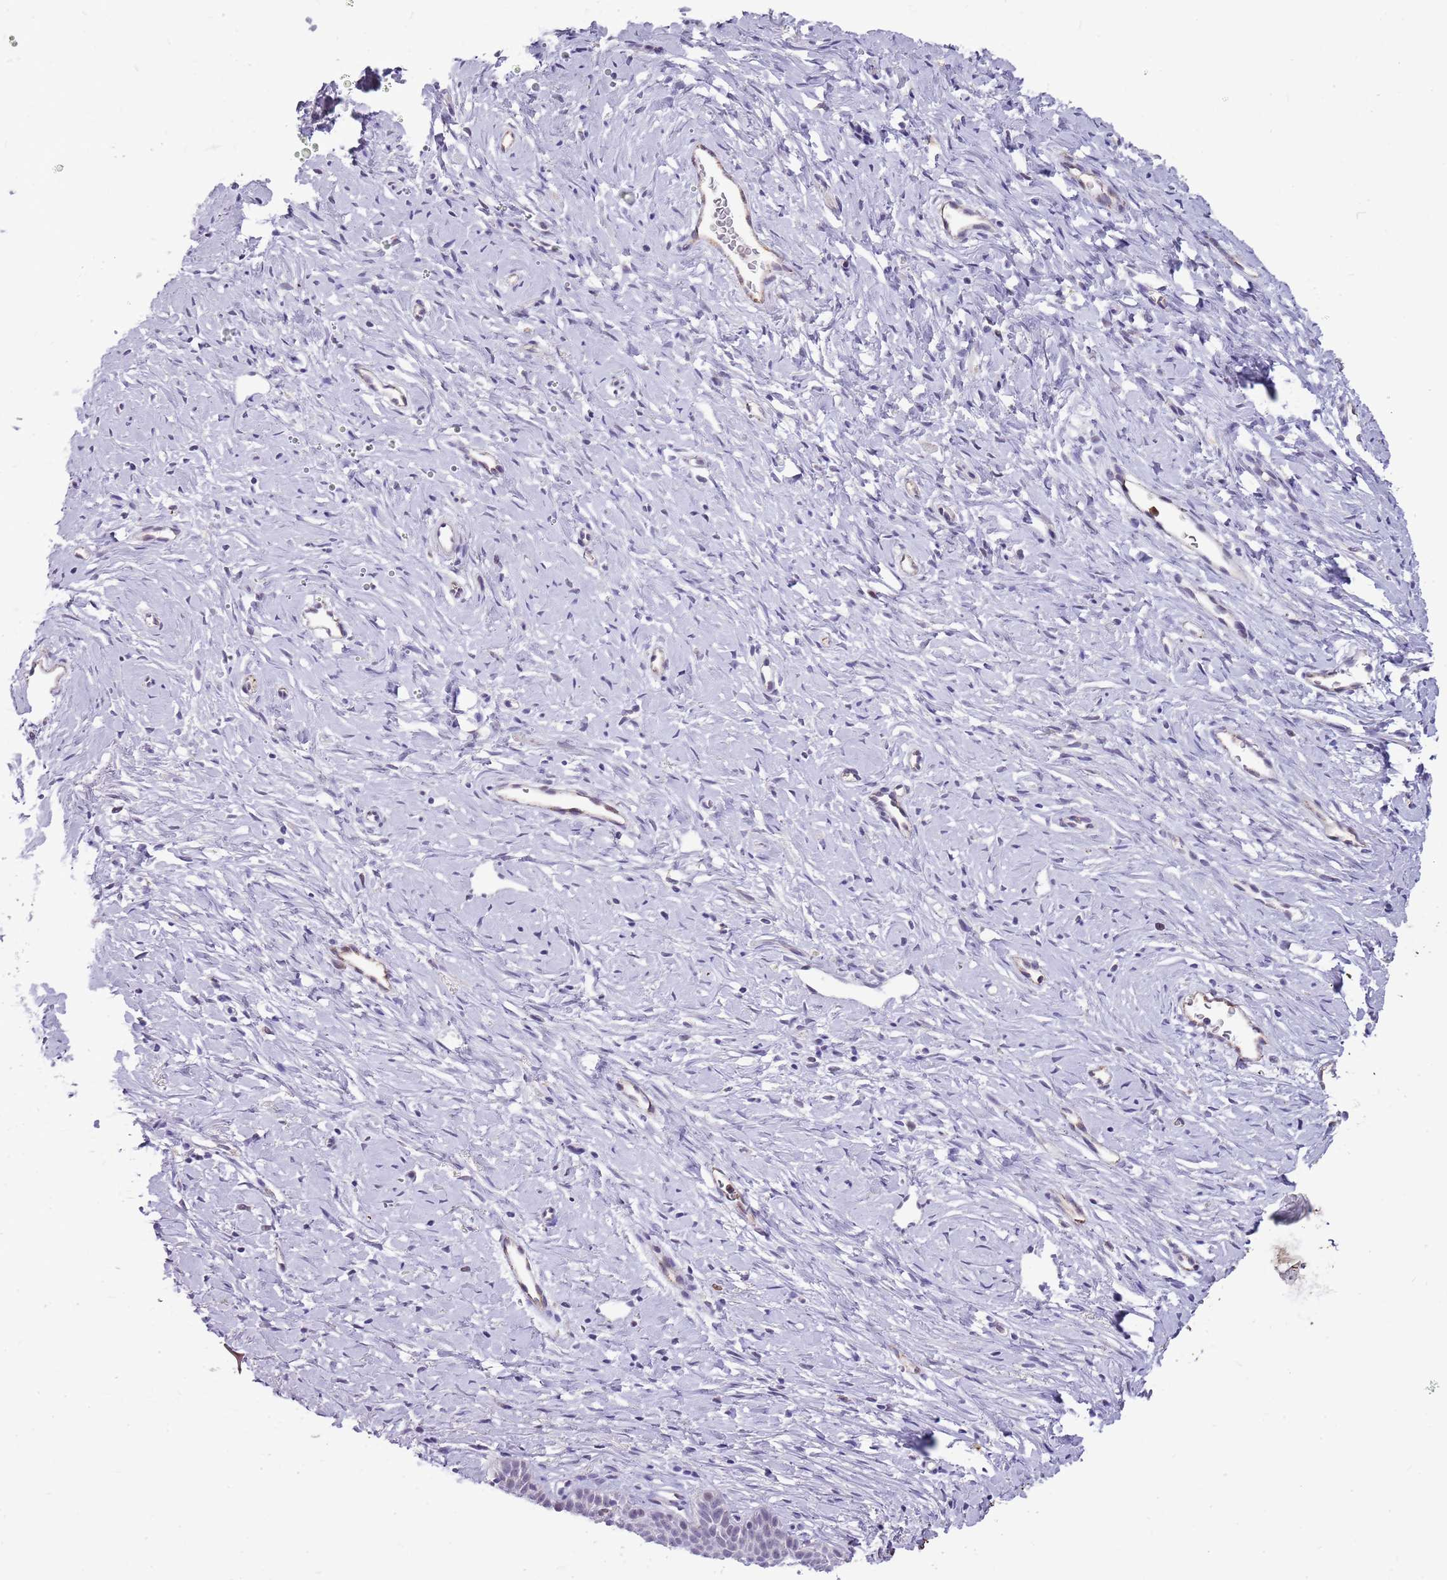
{"staining": {"intensity": "negative", "quantity": "none", "location": "none"}, "tissue": "cervix", "cell_type": "Glandular cells", "image_type": "normal", "snomed": [{"axis": "morphology", "description": "Normal tissue, NOS"}, {"axis": "topography", "description": "Cervix"}], "caption": "This histopathology image is of unremarkable cervix stained with immunohistochemistry (IHC) to label a protein in brown with the nuclei are counter-stained blue. There is no positivity in glandular cells.", "gene": "PCNX1", "patient": {"sex": "female", "age": 36}}